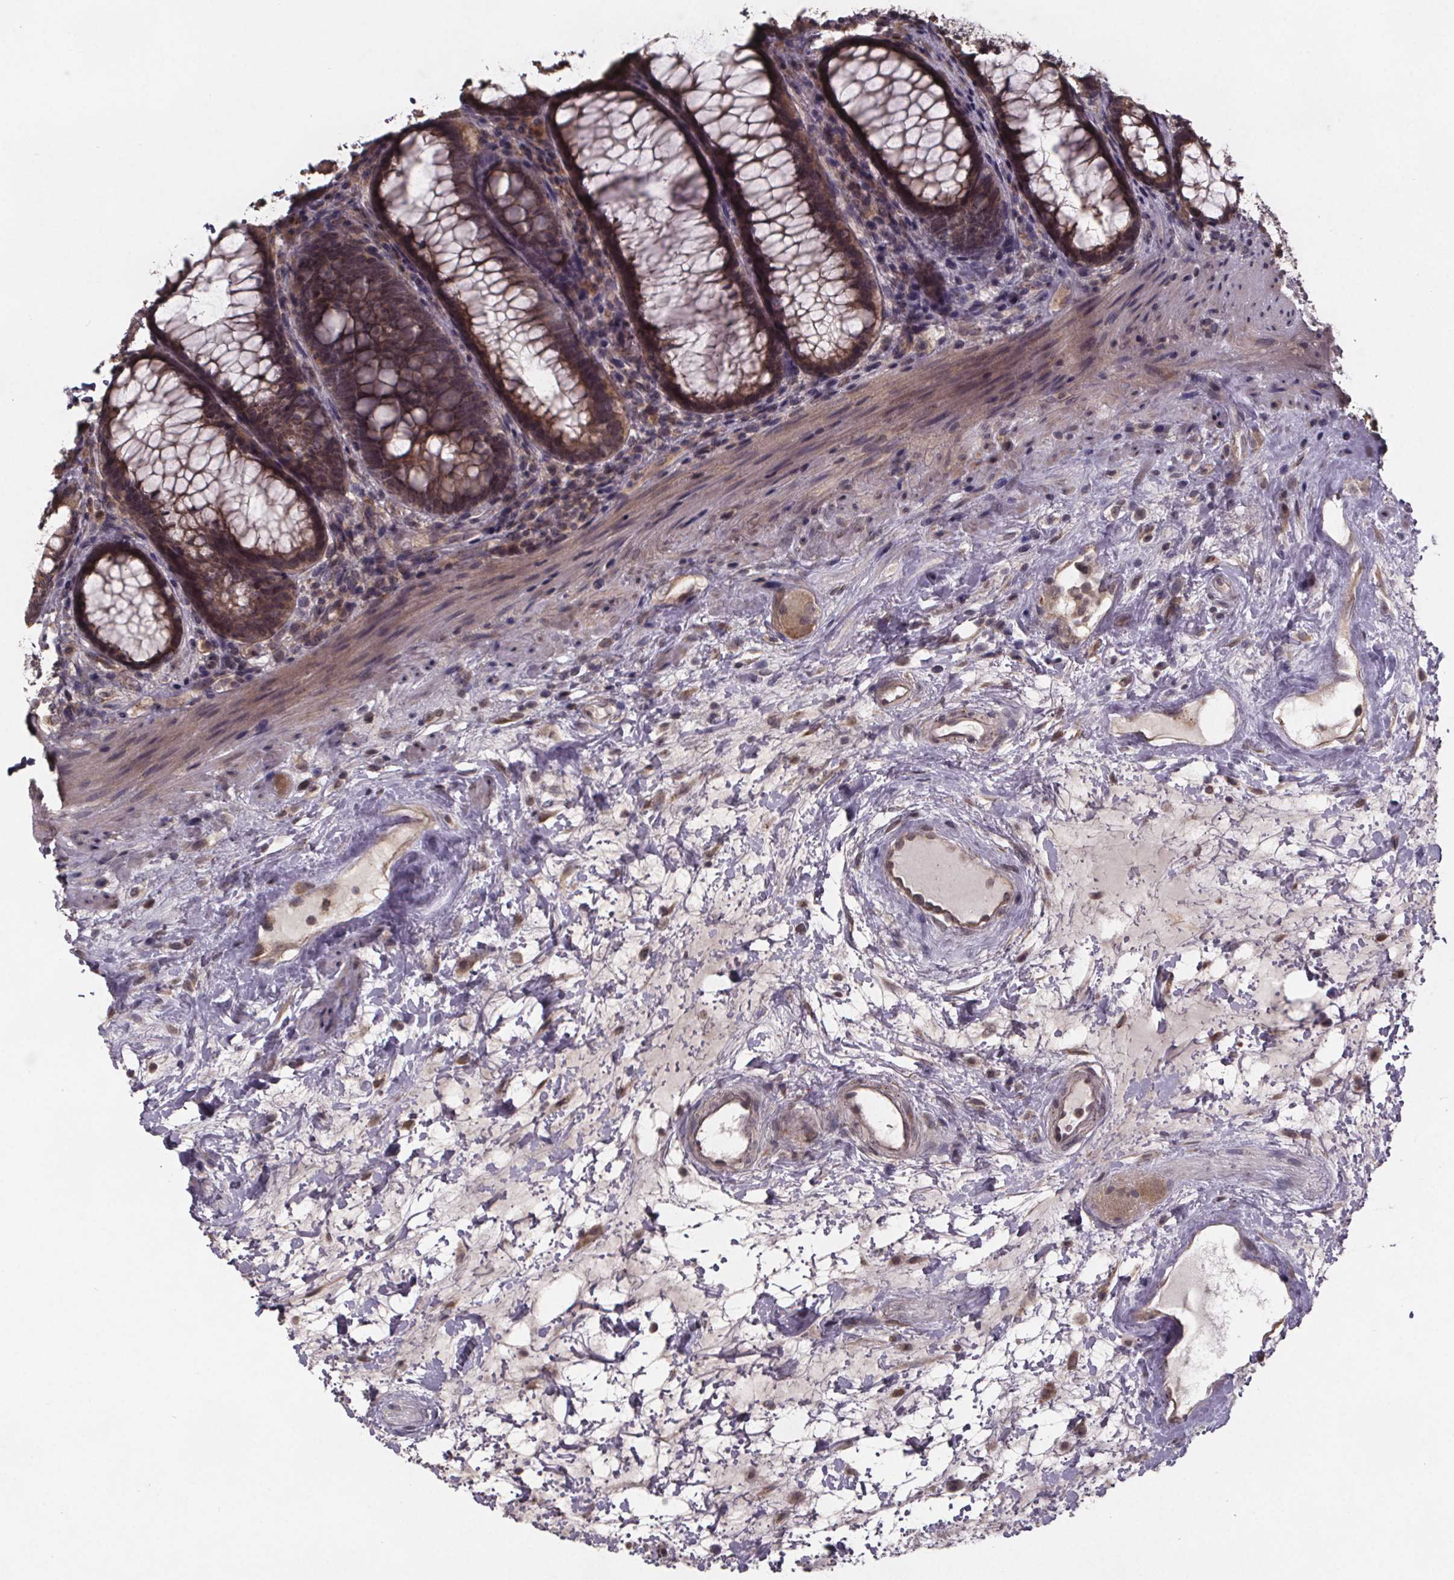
{"staining": {"intensity": "strong", "quantity": ">75%", "location": "cytoplasmic/membranous"}, "tissue": "rectum", "cell_type": "Glandular cells", "image_type": "normal", "snomed": [{"axis": "morphology", "description": "Normal tissue, NOS"}, {"axis": "topography", "description": "Rectum"}], "caption": "Immunohistochemistry (IHC) image of unremarkable rectum stained for a protein (brown), which shows high levels of strong cytoplasmic/membranous positivity in about >75% of glandular cells.", "gene": "SAT1", "patient": {"sex": "male", "age": 72}}